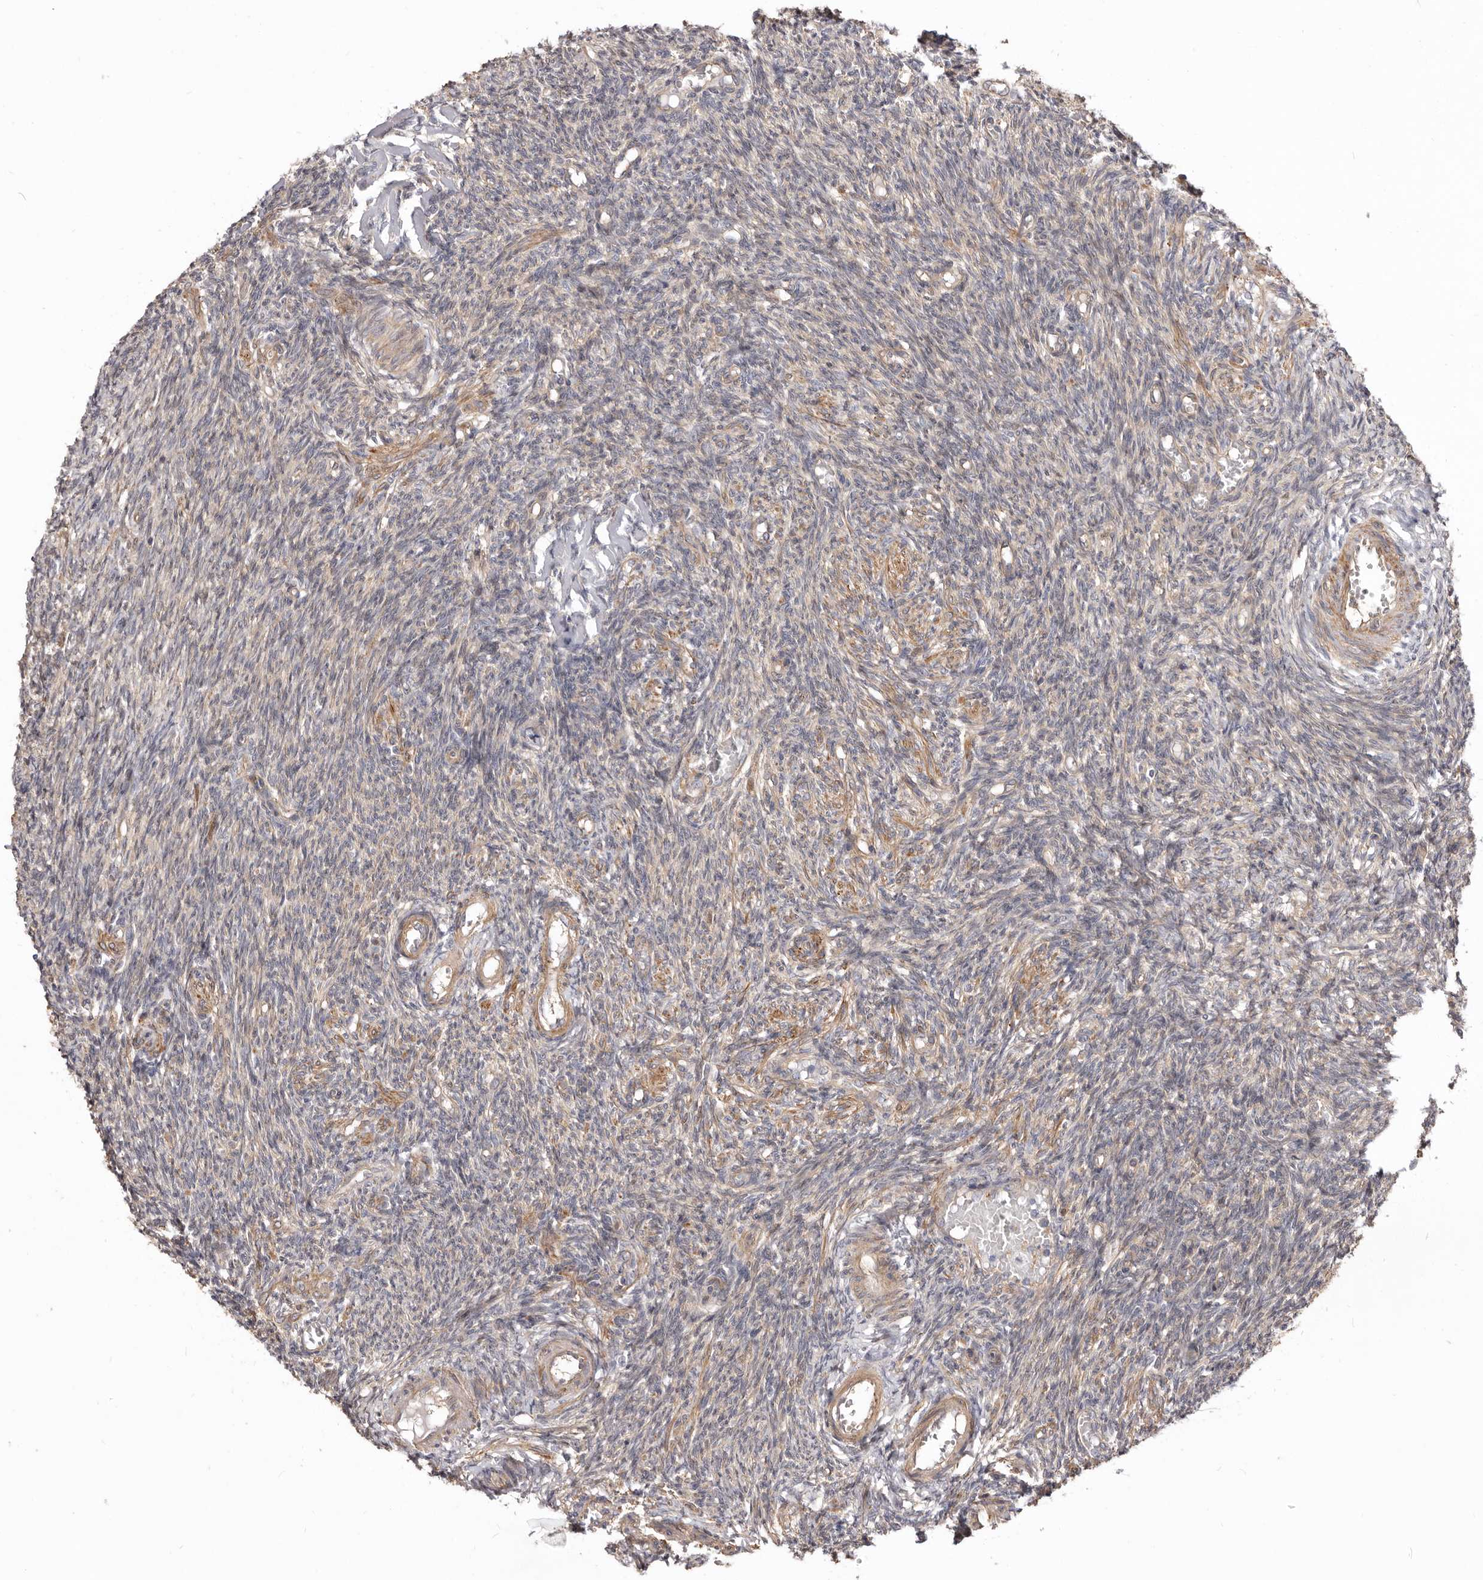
{"staining": {"intensity": "weak", "quantity": ">75%", "location": "cytoplasmic/membranous"}, "tissue": "ovary", "cell_type": "Follicle cells", "image_type": "normal", "snomed": [{"axis": "morphology", "description": "Normal tissue, NOS"}, {"axis": "topography", "description": "Ovary"}], "caption": "Immunohistochemistry (IHC) micrograph of unremarkable ovary: ovary stained using immunohistochemistry demonstrates low levels of weak protein expression localized specifically in the cytoplasmic/membranous of follicle cells, appearing as a cytoplasmic/membranous brown color.", "gene": "GPATCH4", "patient": {"sex": "female", "age": 27}}